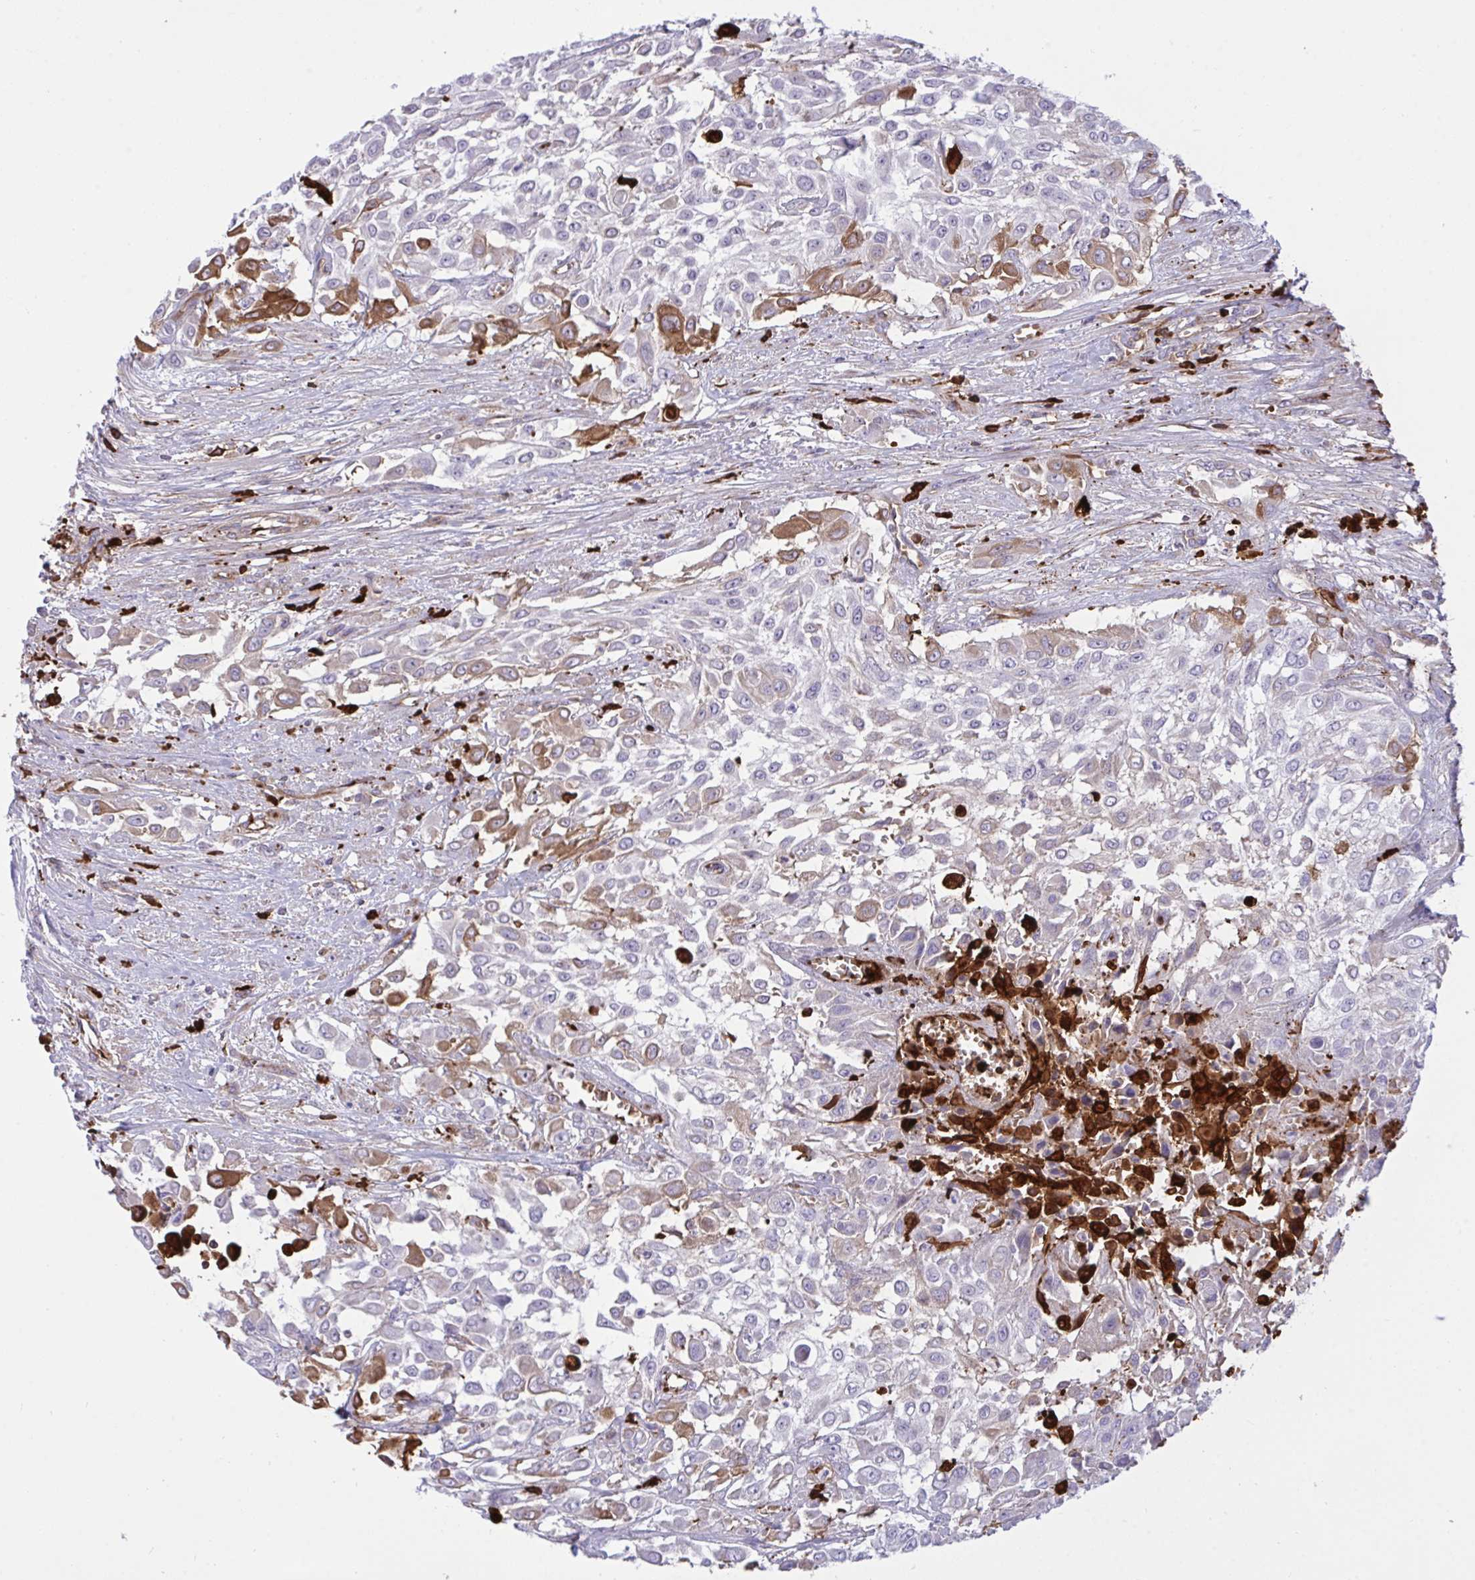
{"staining": {"intensity": "strong", "quantity": "<25%", "location": "cytoplasmic/membranous"}, "tissue": "urothelial cancer", "cell_type": "Tumor cells", "image_type": "cancer", "snomed": [{"axis": "morphology", "description": "Urothelial carcinoma, High grade"}, {"axis": "topography", "description": "Urinary bladder"}], "caption": "Protein staining by IHC displays strong cytoplasmic/membranous staining in about <25% of tumor cells in urothelial cancer. (brown staining indicates protein expression, while blue staining denotes nuclei).", "gene": "F2", "patient": {"sex": "male", "age": 57}}